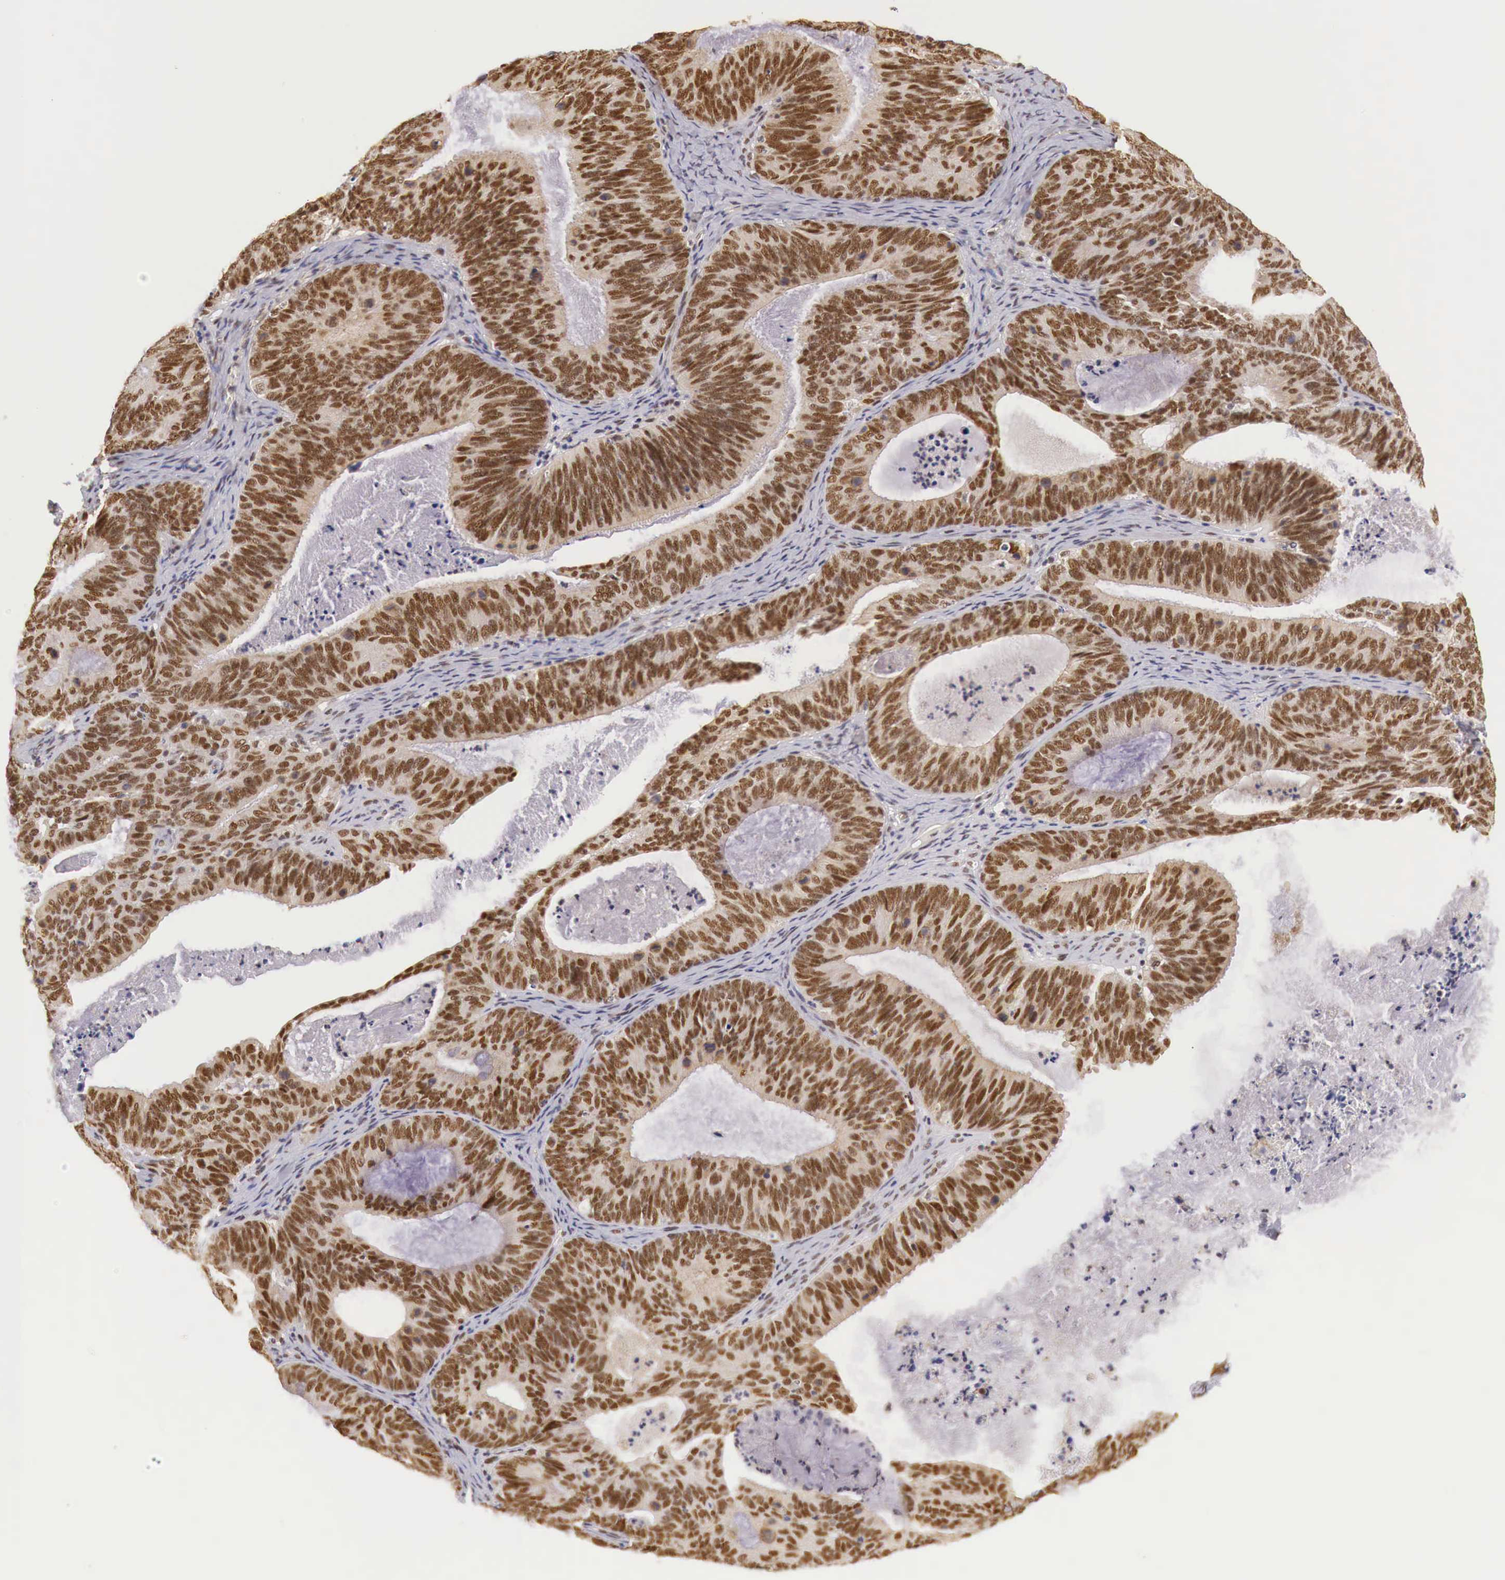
{"staining": {"intensity": "strong", "quantity": ">75%", "location": "cytoplasmic/membranous,nuclear"}, "tissue": "ovarian cancer", "cell_type": "Tumor cells", "image_type": "cancer", "snomed": [{"axis": "morphology", "description": "Carcinoma, endometroid"}, {"axis": "topography", "description": "Ovary"}], "caption": "About >75% of tumor cells in human ovarian cancer exhibit strong cytoplasmic/membranous and nuclear protein expression as visualized by brown immunohistochemical staining.", "gene": "GPKOW", "patient": {"sex": "female", "age": 52}}